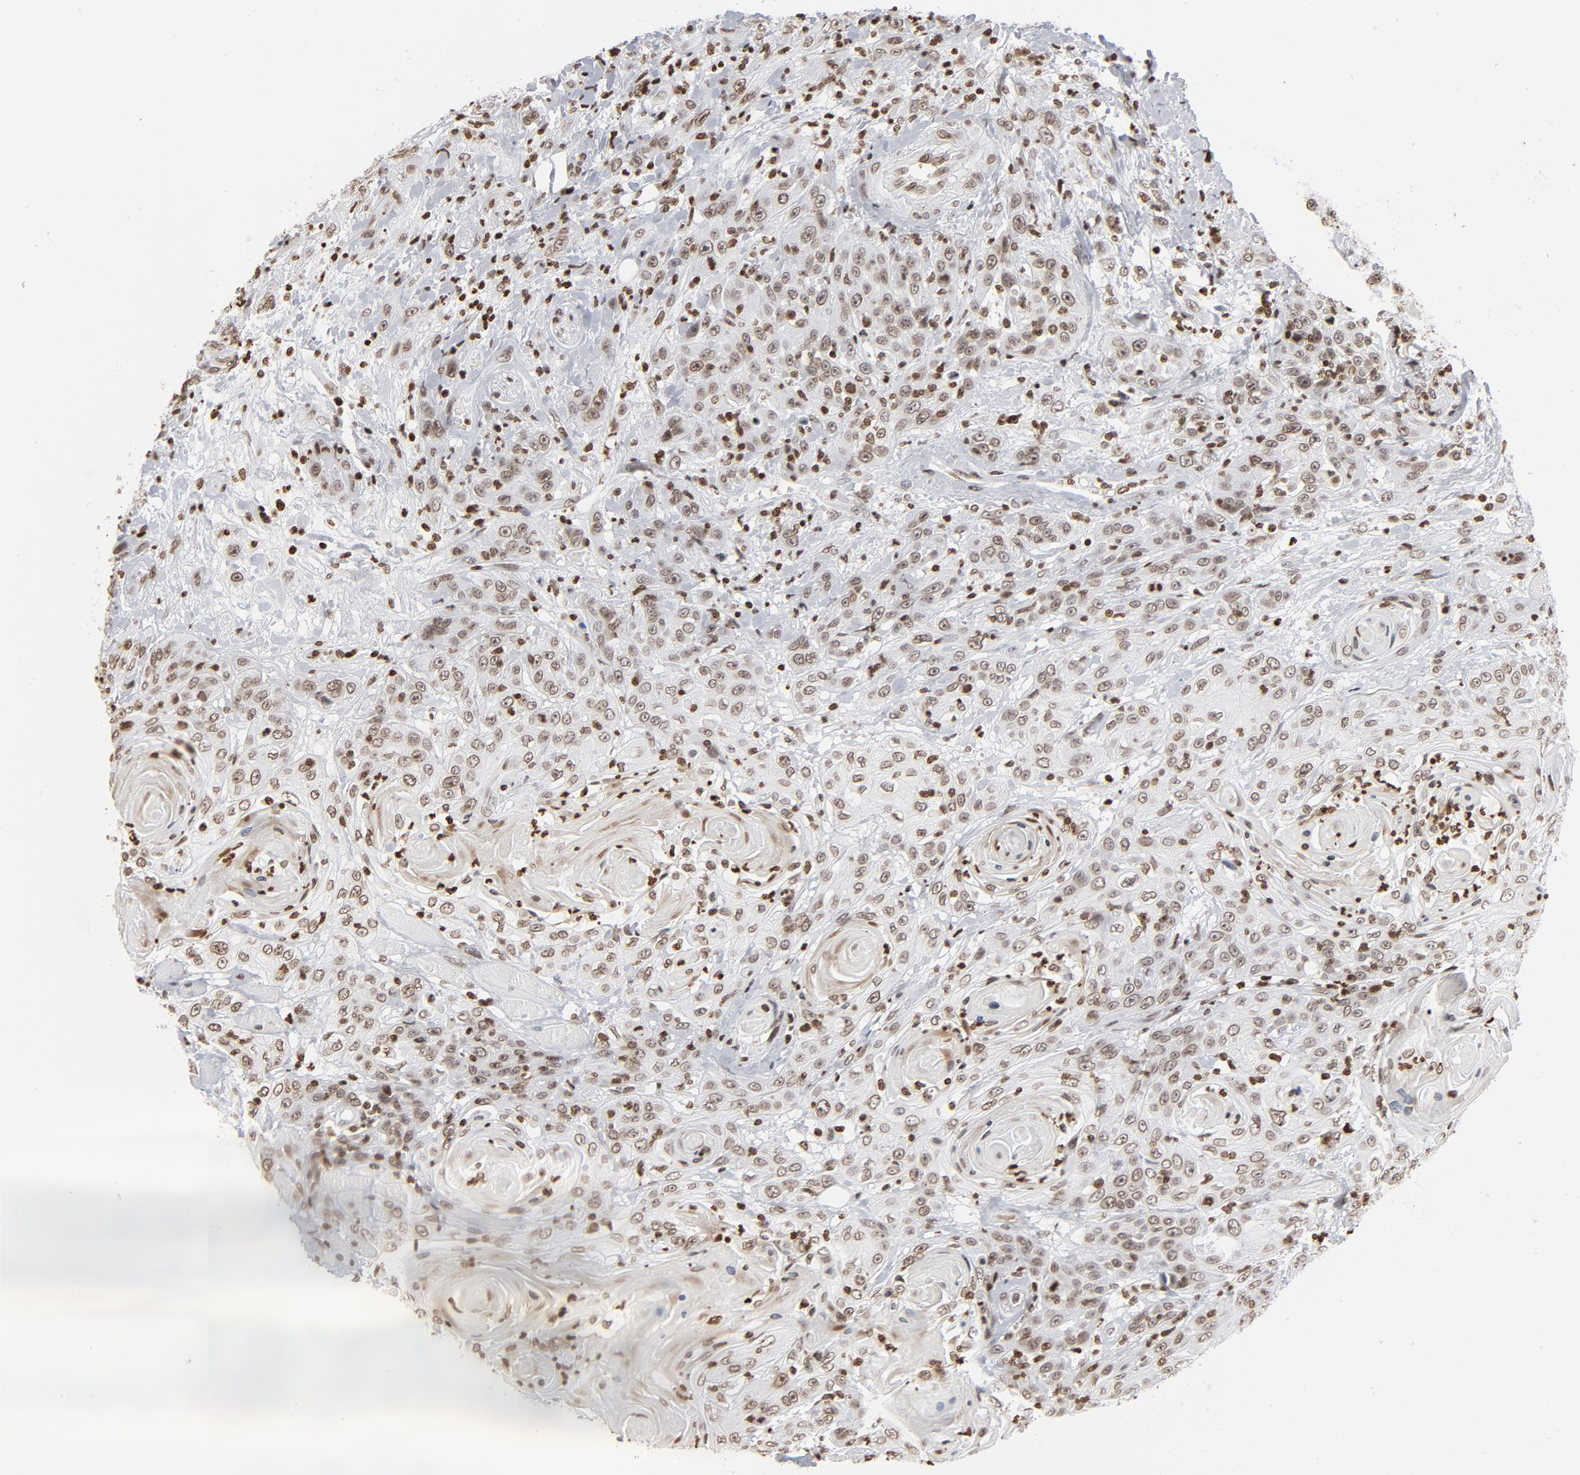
{"staining": {"intensity": "weak", "quantity": ">75%", "location": "nuclear"}, "tissue": "head and neck cancer", "cell_type": "Tumor cells", "image_type": "cancer", "snomed": [{"axis": "morphology", "description": "Squamous cell carcinoma, NOS"}, {"axis": "topography", "description": "Head-Neck"}], "caption": "Protein expression analysis of human head and neck cancer reveals weak nuclear staining in about >75% of tumor cells.", "gene": "H2AC12", "patient": {"sex": "female", "age": 84}}